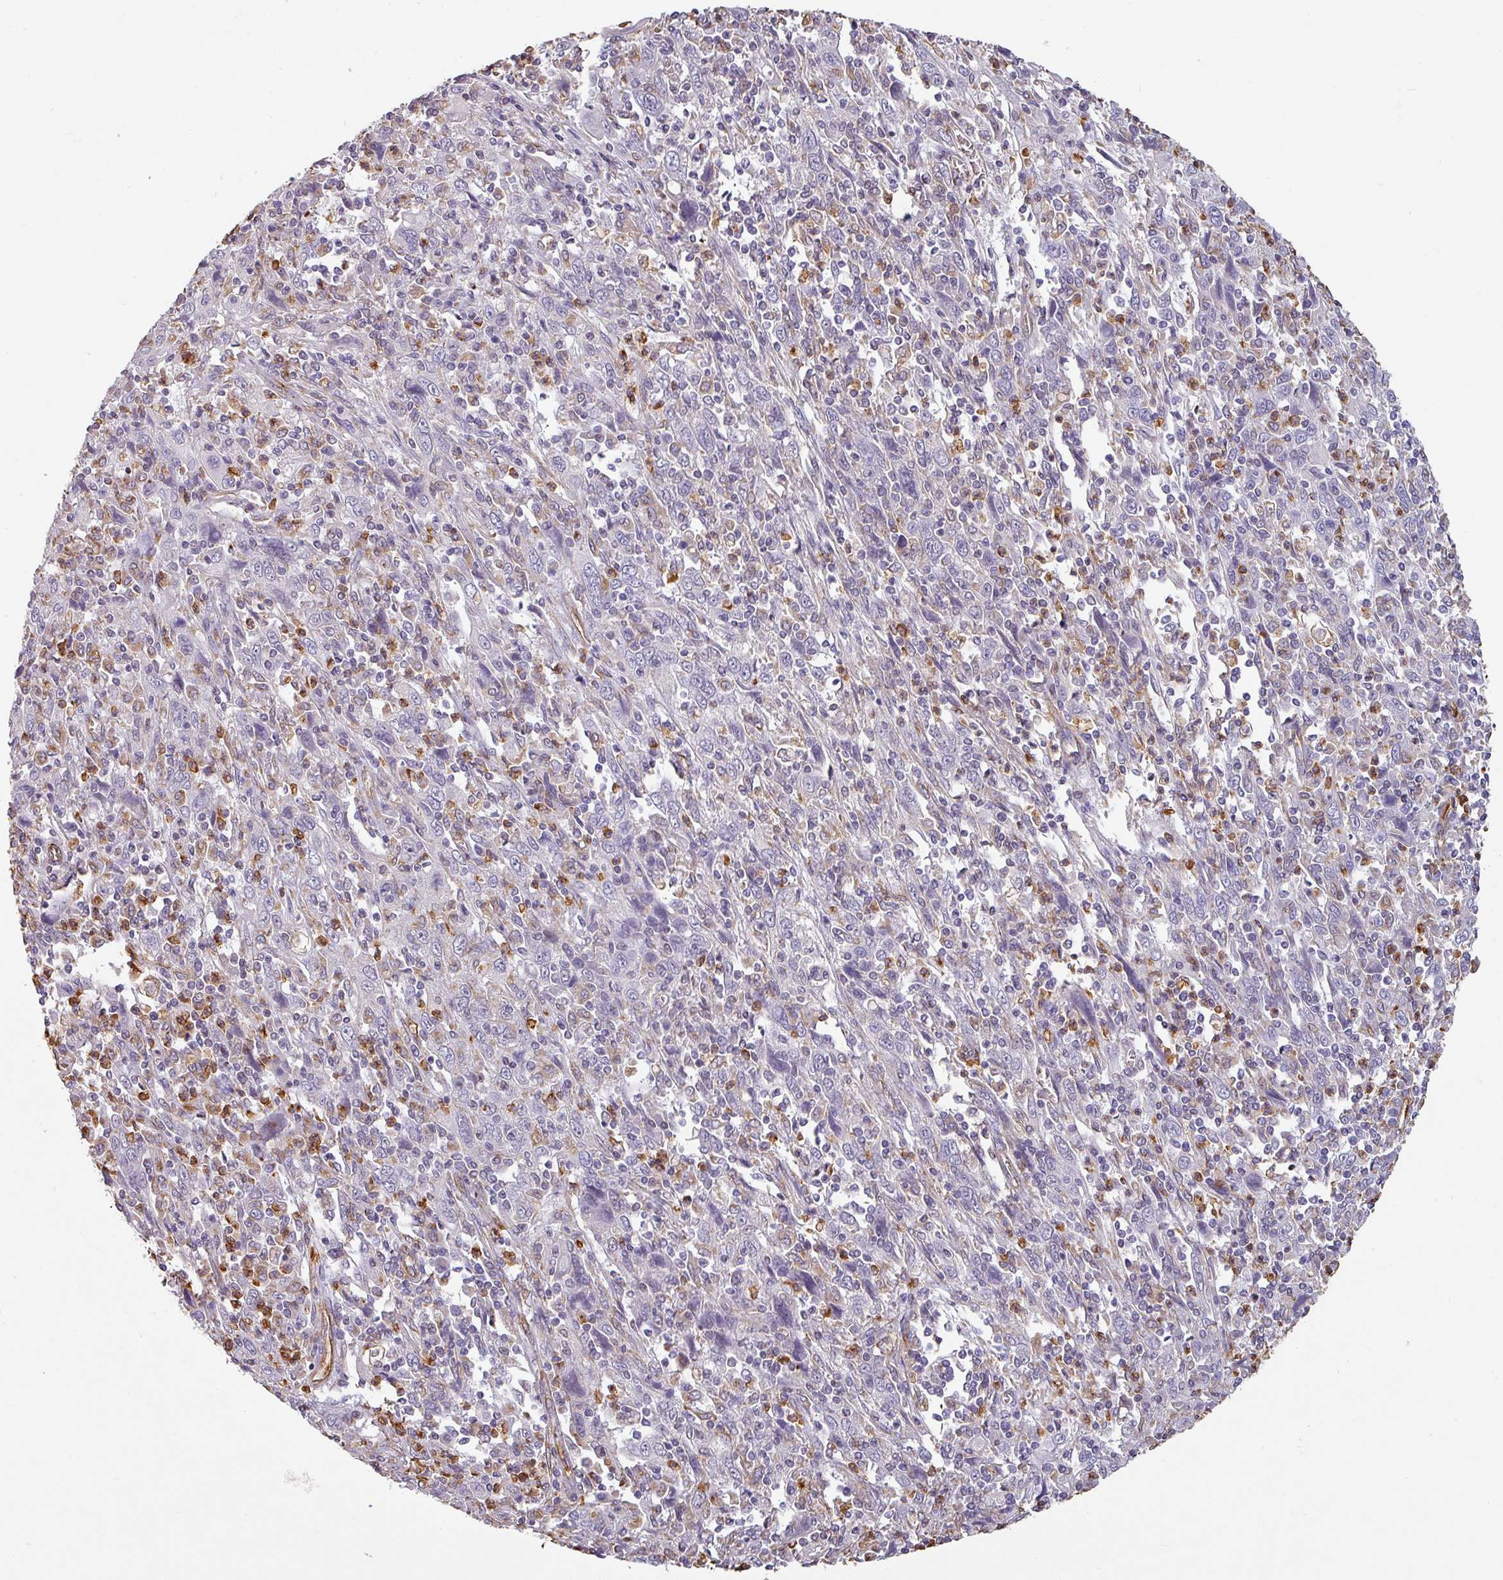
{"staining": {"intensity": "negative", "quantity": "none", "location": "none"}, "tissue": "cervical cancer", "cell_type": "Tumor cells", "image_type": "cancer", "snomed": [{"axis": "morphology", "description": "Squamous cell carcinoma, NOS"}, {"axis": "topography", "description": "Cervix"}], "caption": "An image of human cervical cancer (squamous cell carcinoma) is negative for staining in tumor cells.", "gene": "ZNF280C", "patient": {"sex": "female", "age": 46}}